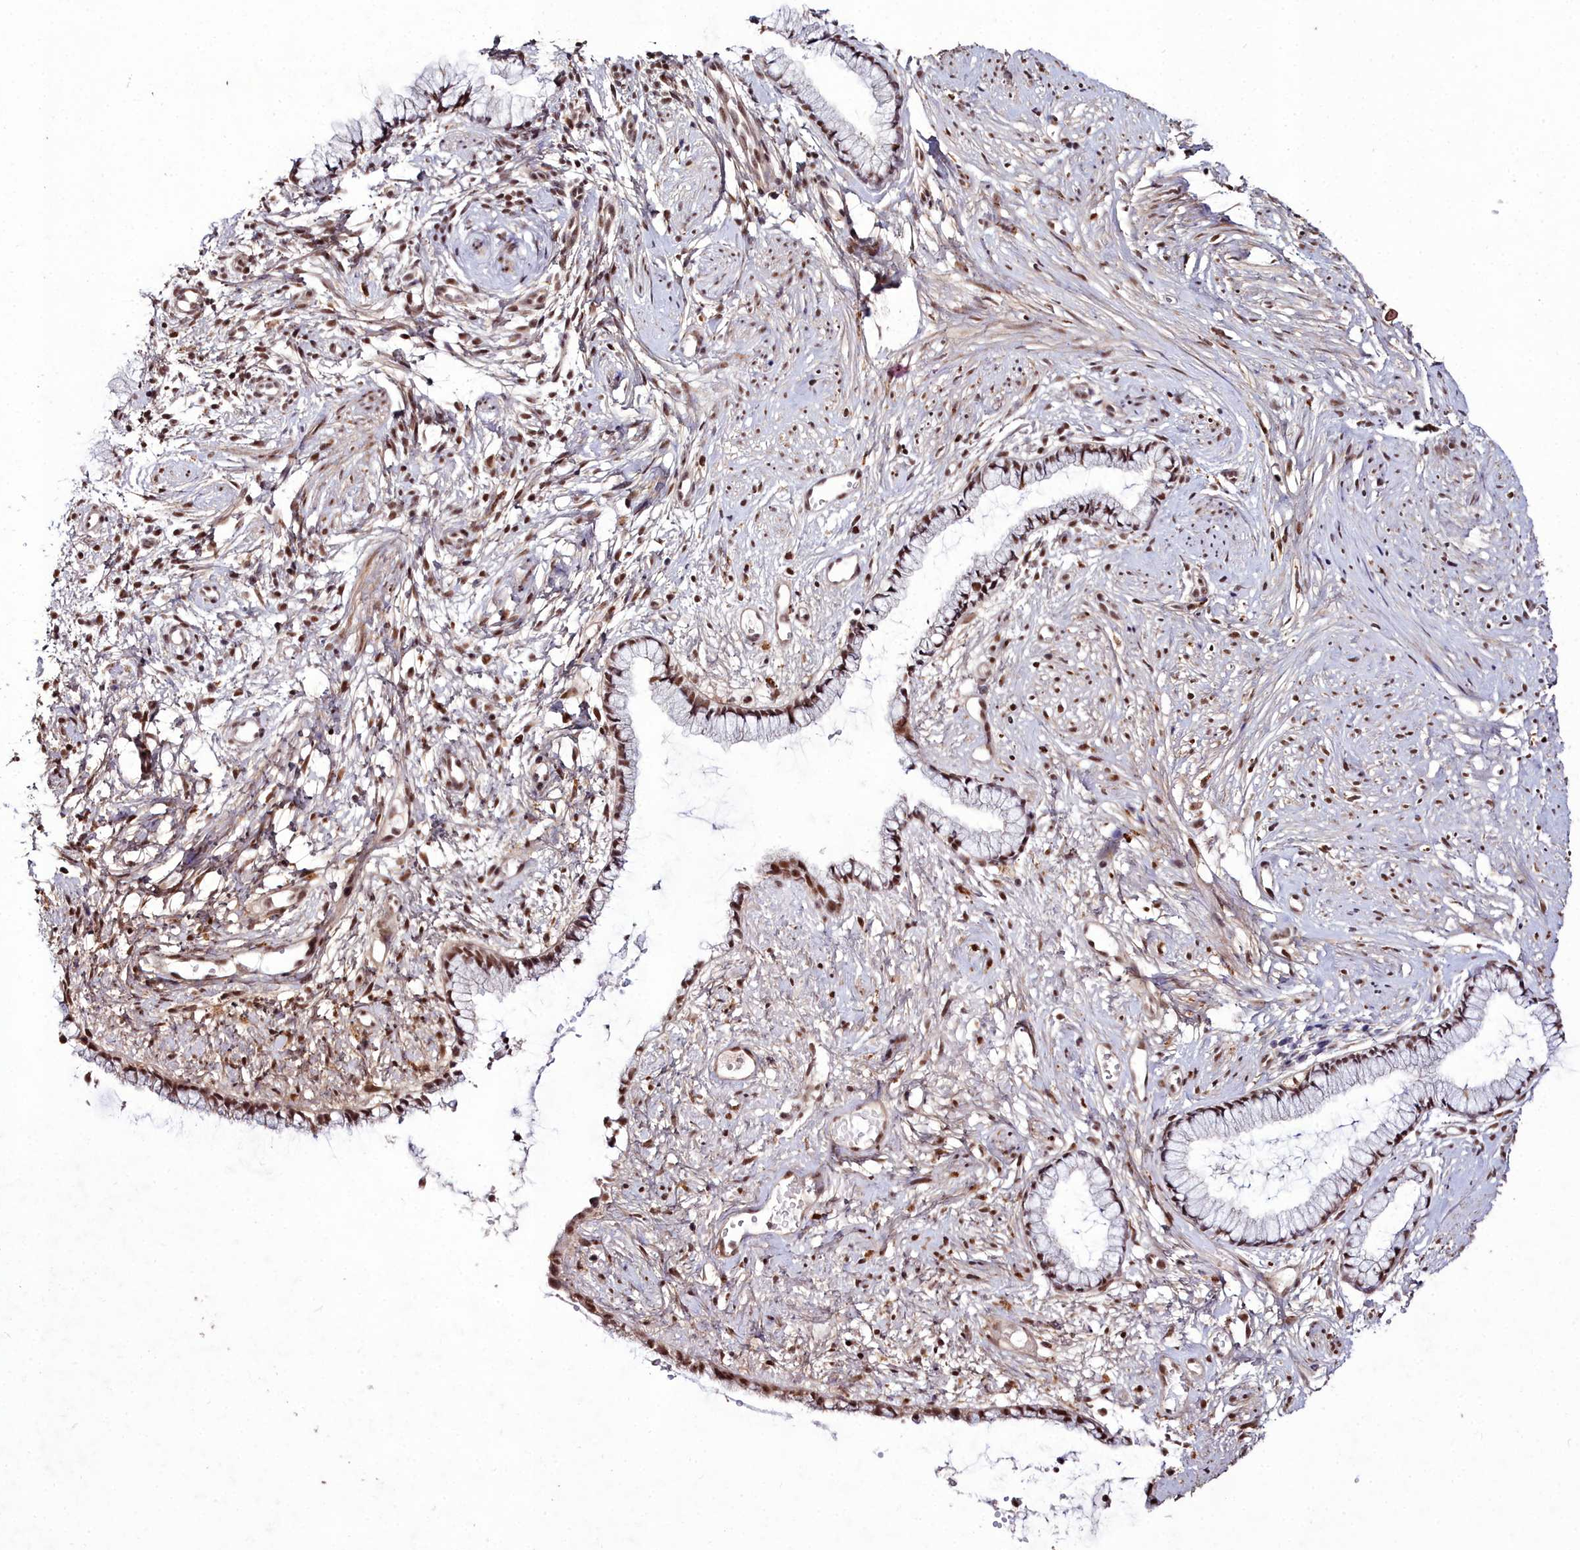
{"staining": {"intensity": "strong", "quantity": ">75%", "location": "nuclear"}, "tissue": "cervix", "cell_type": "Glandular cells", "image_type": "normal", "snomed": [{"axis": "morphology", "description": "Normal tissue, NOS"}, {"axis": "topography", "description": "Cervix"}], "caption": "Protein staining displays strong nuclear positivity in approximately >75% of glandular cells in normal cervix. (Brightfield microscopy of DAB IHC at high magnification).", "gene": "CXXC1", "patient": {"sex": "female", "age": 57}}